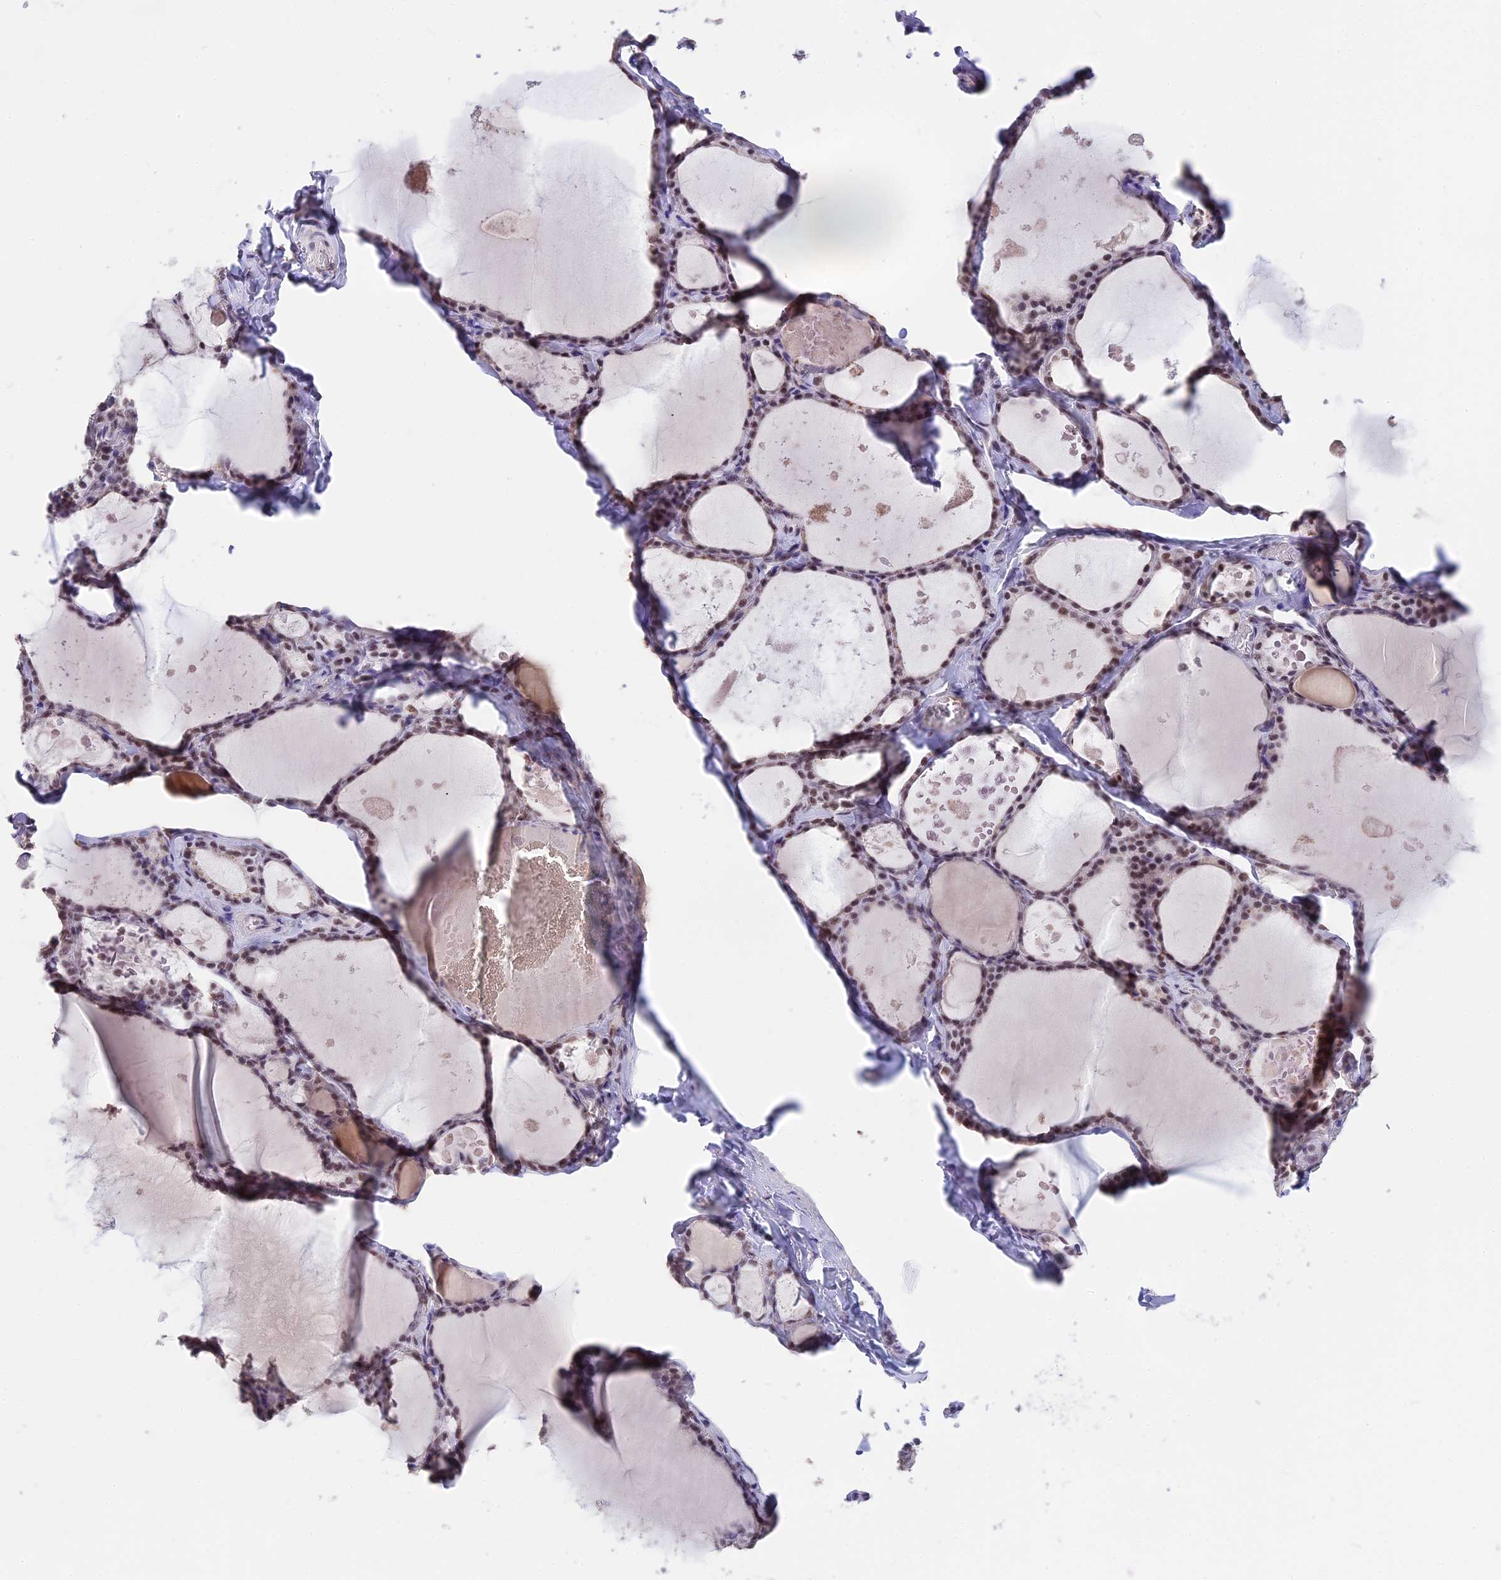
{"staining": {"intensity": "moderate", "quantity": ">75%", "location": "nuclear"}, "tissue": "thyroid gland", "cell_type": "Glandular cells", "image_type": "normal", "snomed": [{"axis": "morphology", "description": "Normal tissue, NOS"}, {"axis": "topography", "description": "Thyroid gland"}], "caption": "Immunohistochemistry histopathology image of unremarkable thyroid gland: thyroid gland stained using immunohistochemistry (IHC) displays medium levels of moderate protein expression localized specifically in the nuclear of glandular cells, appearing as a nuclear brown color.", "gene": "SETD2", "patient": {"sex": "male", "age": 56}}